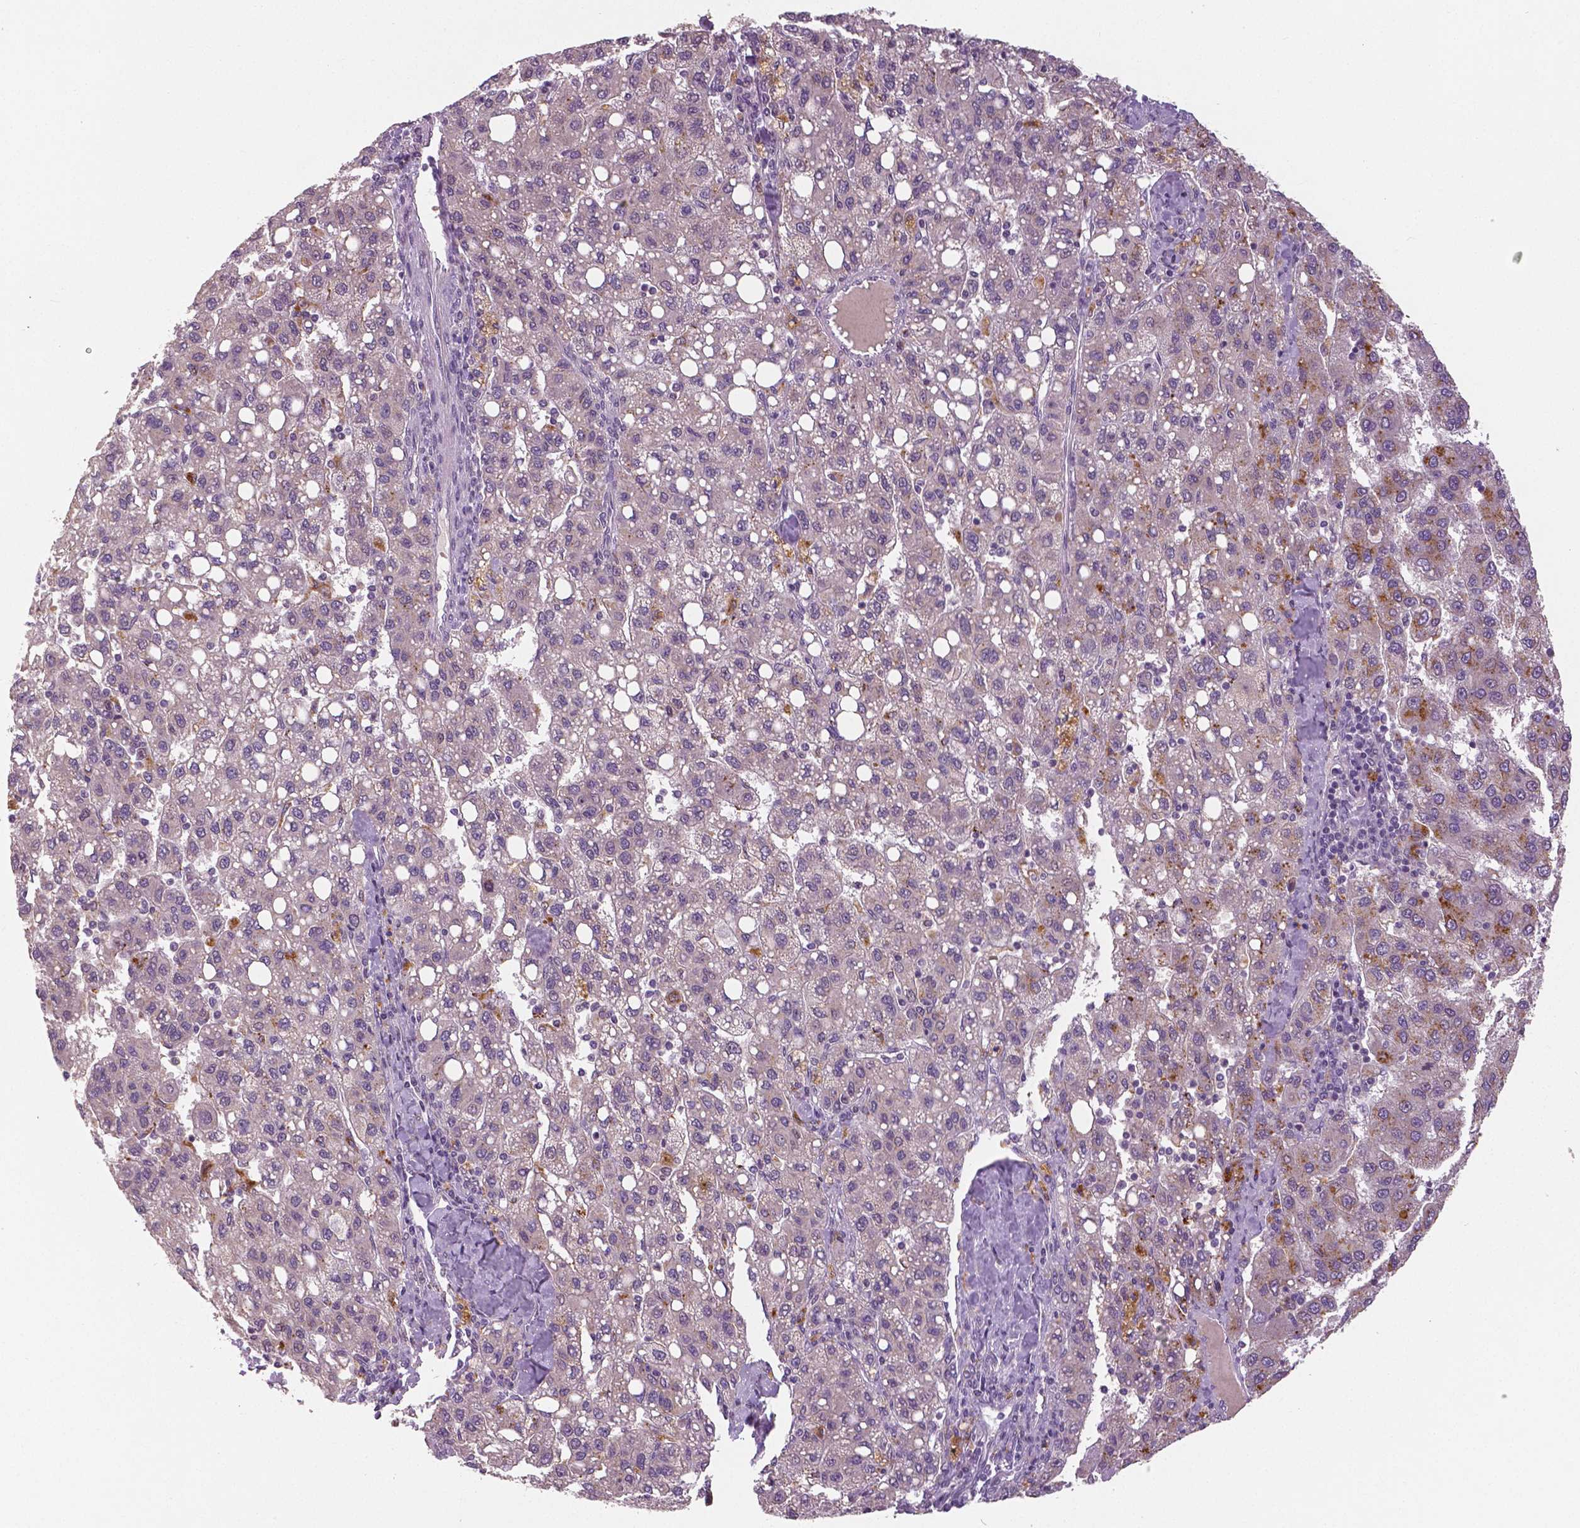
{"staining": {"intensity": "negative", "quantity": "none", "location": "none"}, "tissue": "liver cancer", "cell_type": "Tumor cells", "image_type": "cancer", "snomed": [{"axis": "morphology", "description": "Carcinoma, Hepatocellular, NOS"}, {"axis": "topography", "description": "Liver"}], "caption": "Immunohistochemistry image of human liver hepatocellular carcinoma stained for a protein (brown), which demonstrates no expression in tumor cells.", "gene": "MKI67", "patient": {"sex": "female", "age": 82}}